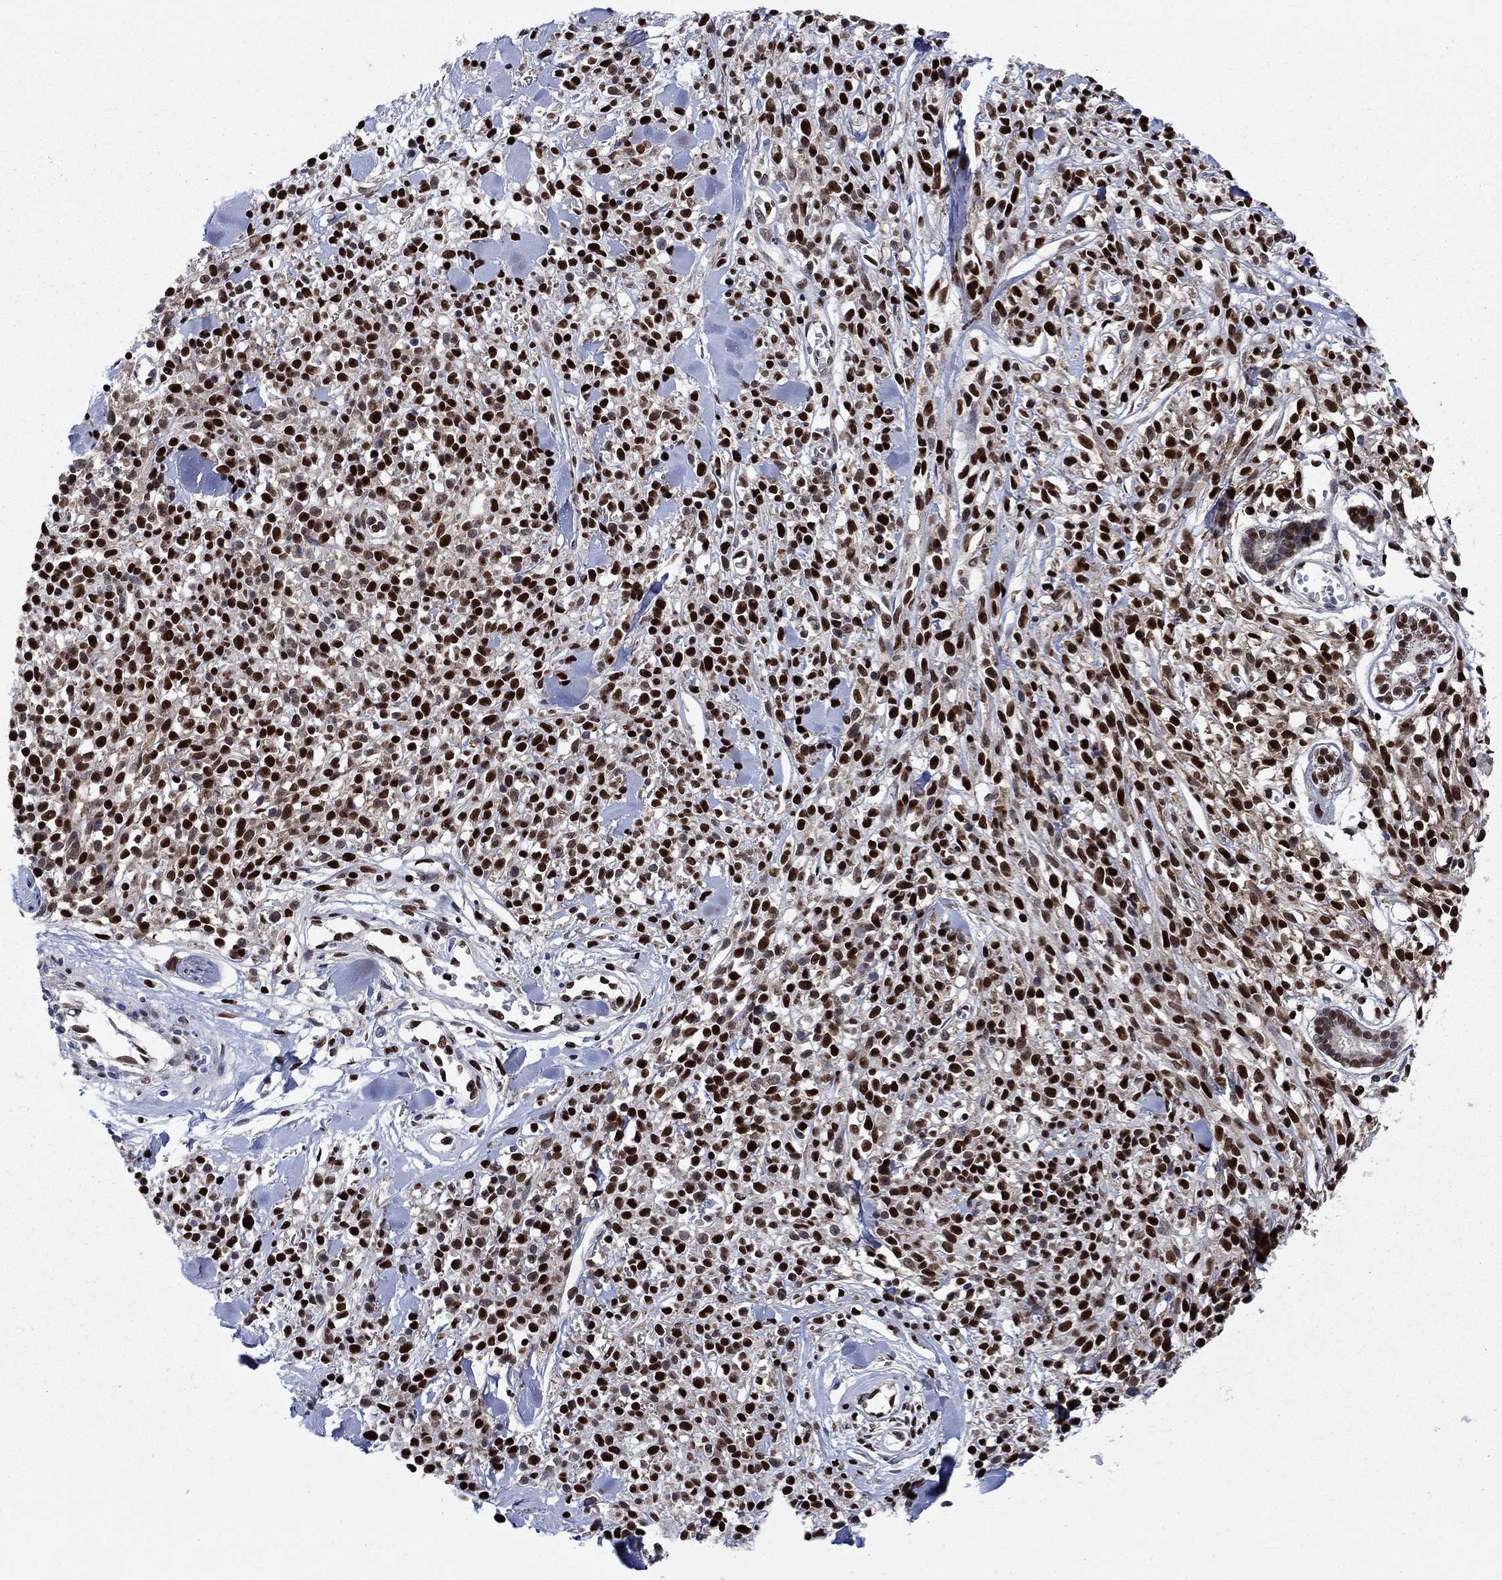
{"staining": {"intensity": "strong", "quantity": ">75%", "location": "nuclear"}, "tissue": "melanoma", "cell_type": "Tumor cells", "image_type": "cancer", "snomed": [{"axis": "morphology", "description": "Malignant melanoma, NOS"}, {"axis": "topography", "description": "Skin"}, {"axis": "topography", "description": "Skin of trunk"}], "caption": "Immunohistochemical staining of malignant melanoma shows high levels of strong nuclear protein positivity in about >75% of tumor cells.", "gene": "RPRD1B", "patient": {"sex": "male", "age": 74}}